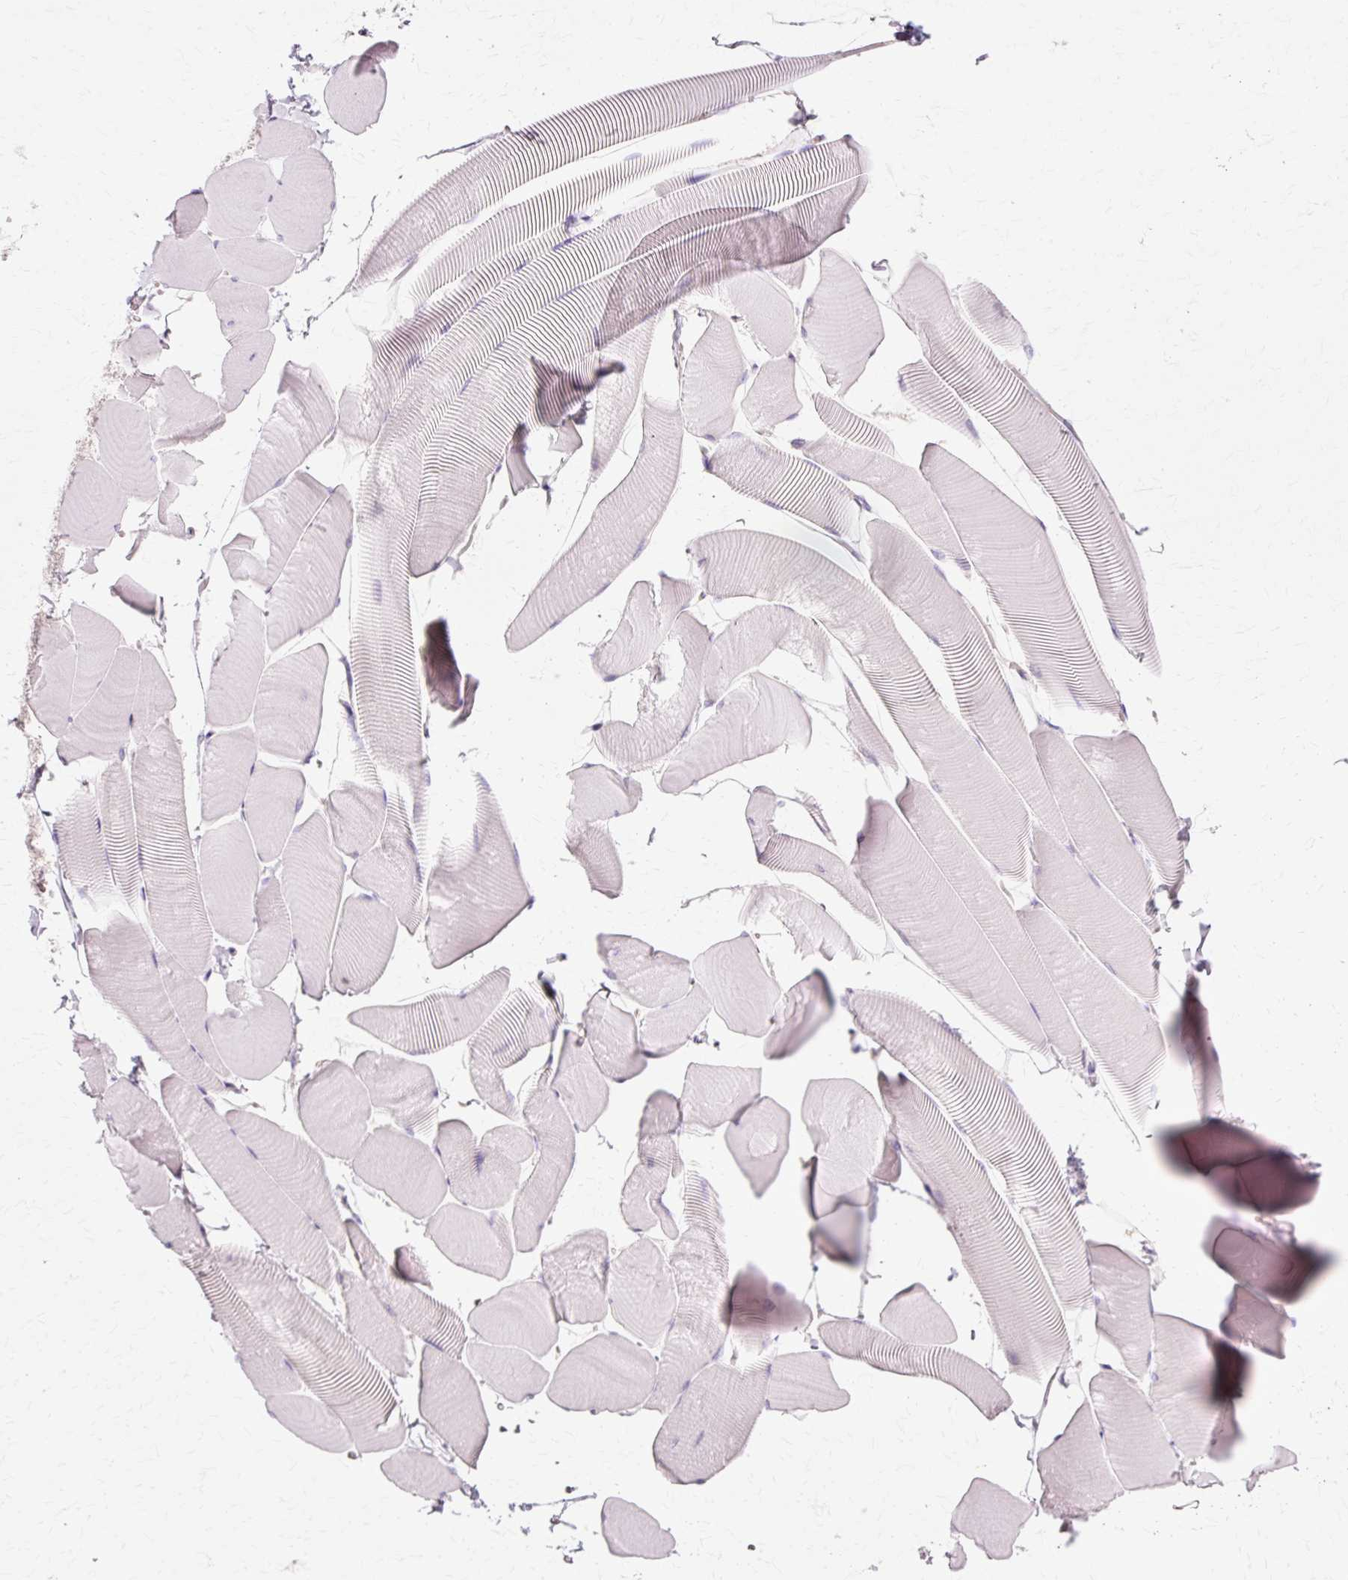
{"staining": {"intensity": "negative", "quantity": "none", "location": "none"}, "tissue": "skeletal muscle", "cell_type": "Myocytes", "image_type": "normal", "snomed": [{"axis": "morphology", "description": "Normal tissue, NOS"}, {"axis": "topography", "description": "Skeletal muscle"}], "caption": "DAB (3,3'-diaminobenzidine) immunohistochemical staining of benign skeletal muscle shows no significant staining in myocytes.", "gene": "VN1R2", "patient": {"sex": "male", "age": 25}}